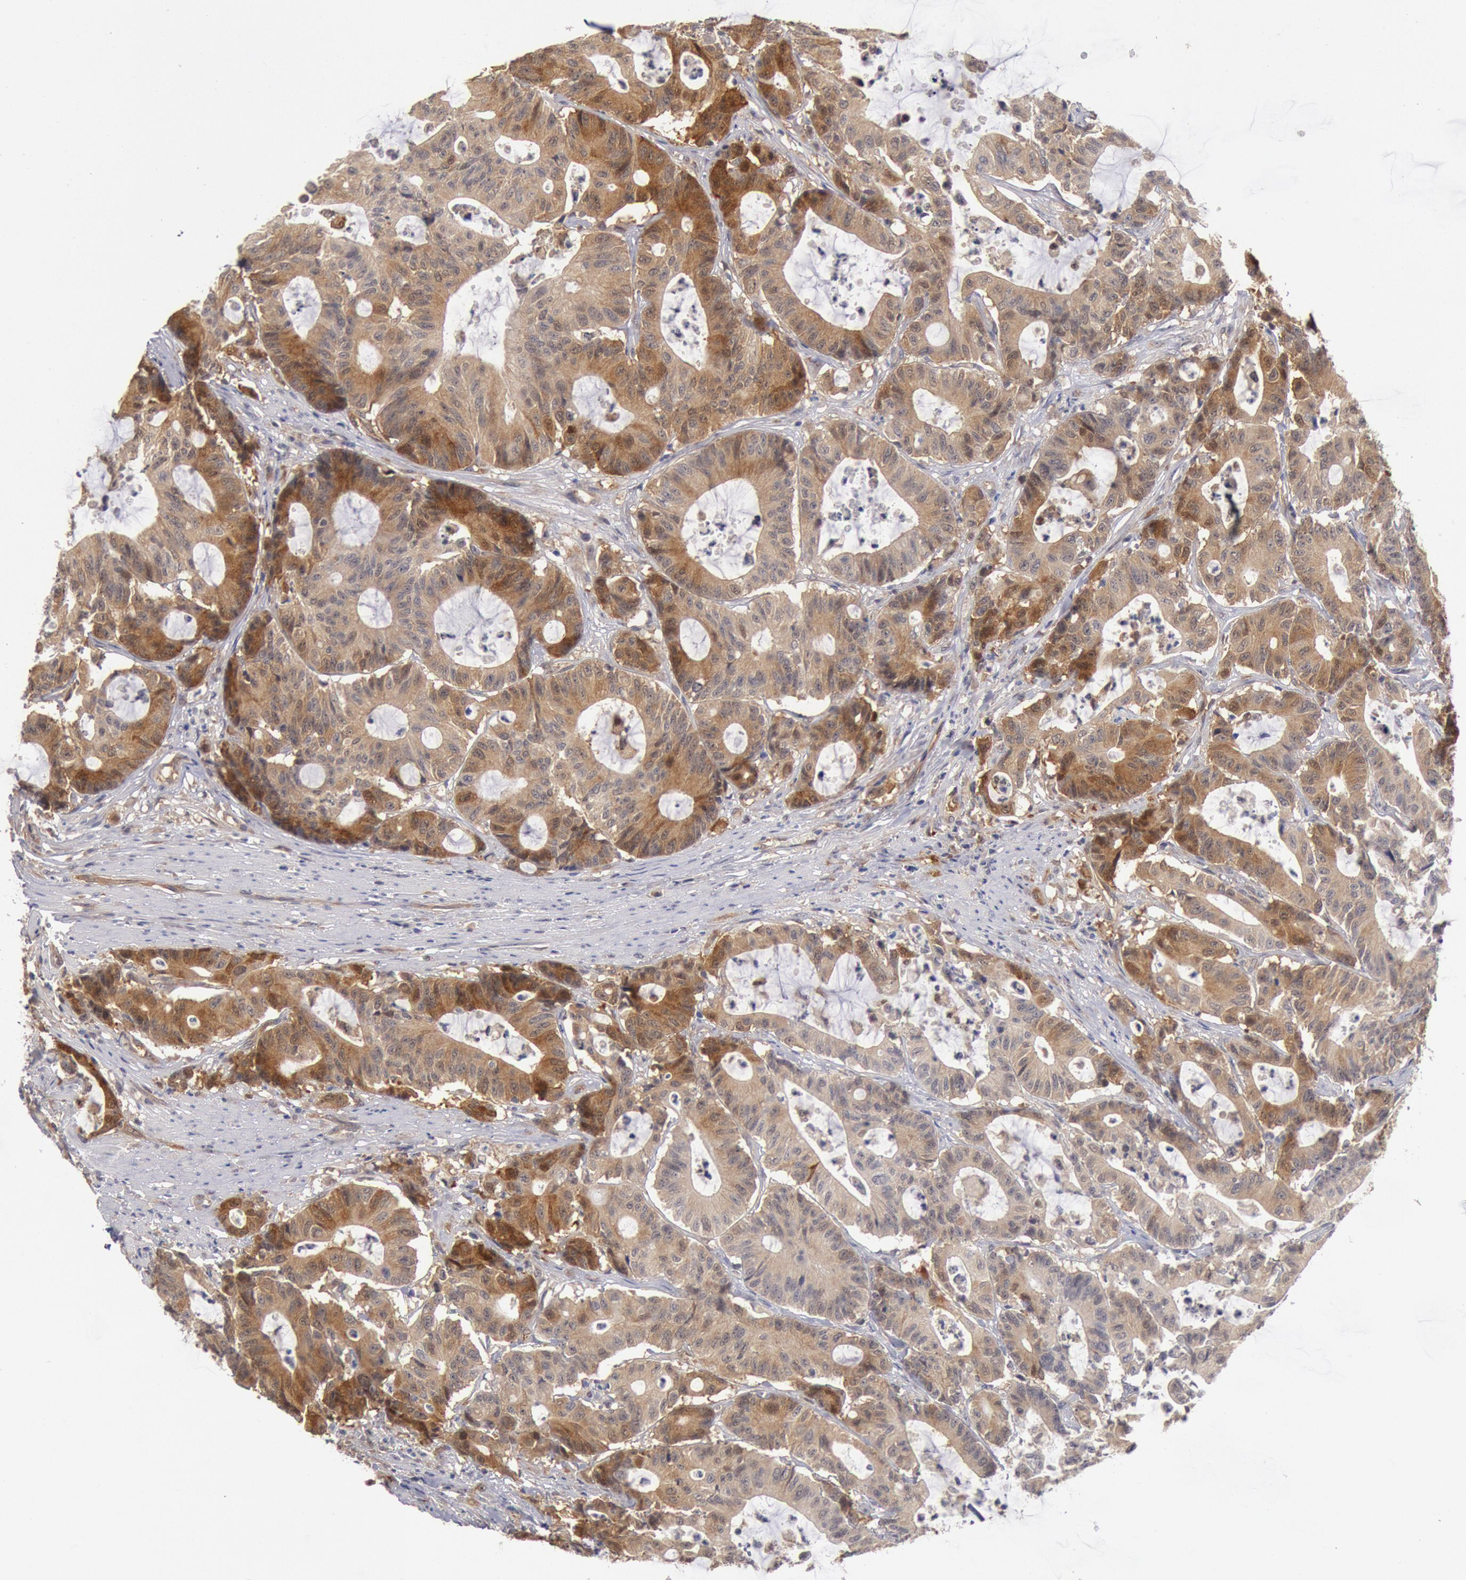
{"staining": {"intensity": "moderate", "quantity": ">75%", "location": "cytoplasmic/membranous"}, "tissue": "colorectal cancer", "cell_type": "Tumor cells", "image_type": "cancer", "snomed": [{"axis": "morphology", "description": "Adenocarcinoma, NOS"}, {"axis": "topography", "description": "Colon"}], "caption": "A high-resolution histopathology image shows IHC staining of adenocarcinoma (colorectal), which shows moderate cytoplasmic/membranous expression in about >75% of tumor cells.", "gene": "DNAJA1", "patient": {"sex": "female", "age": 84}}